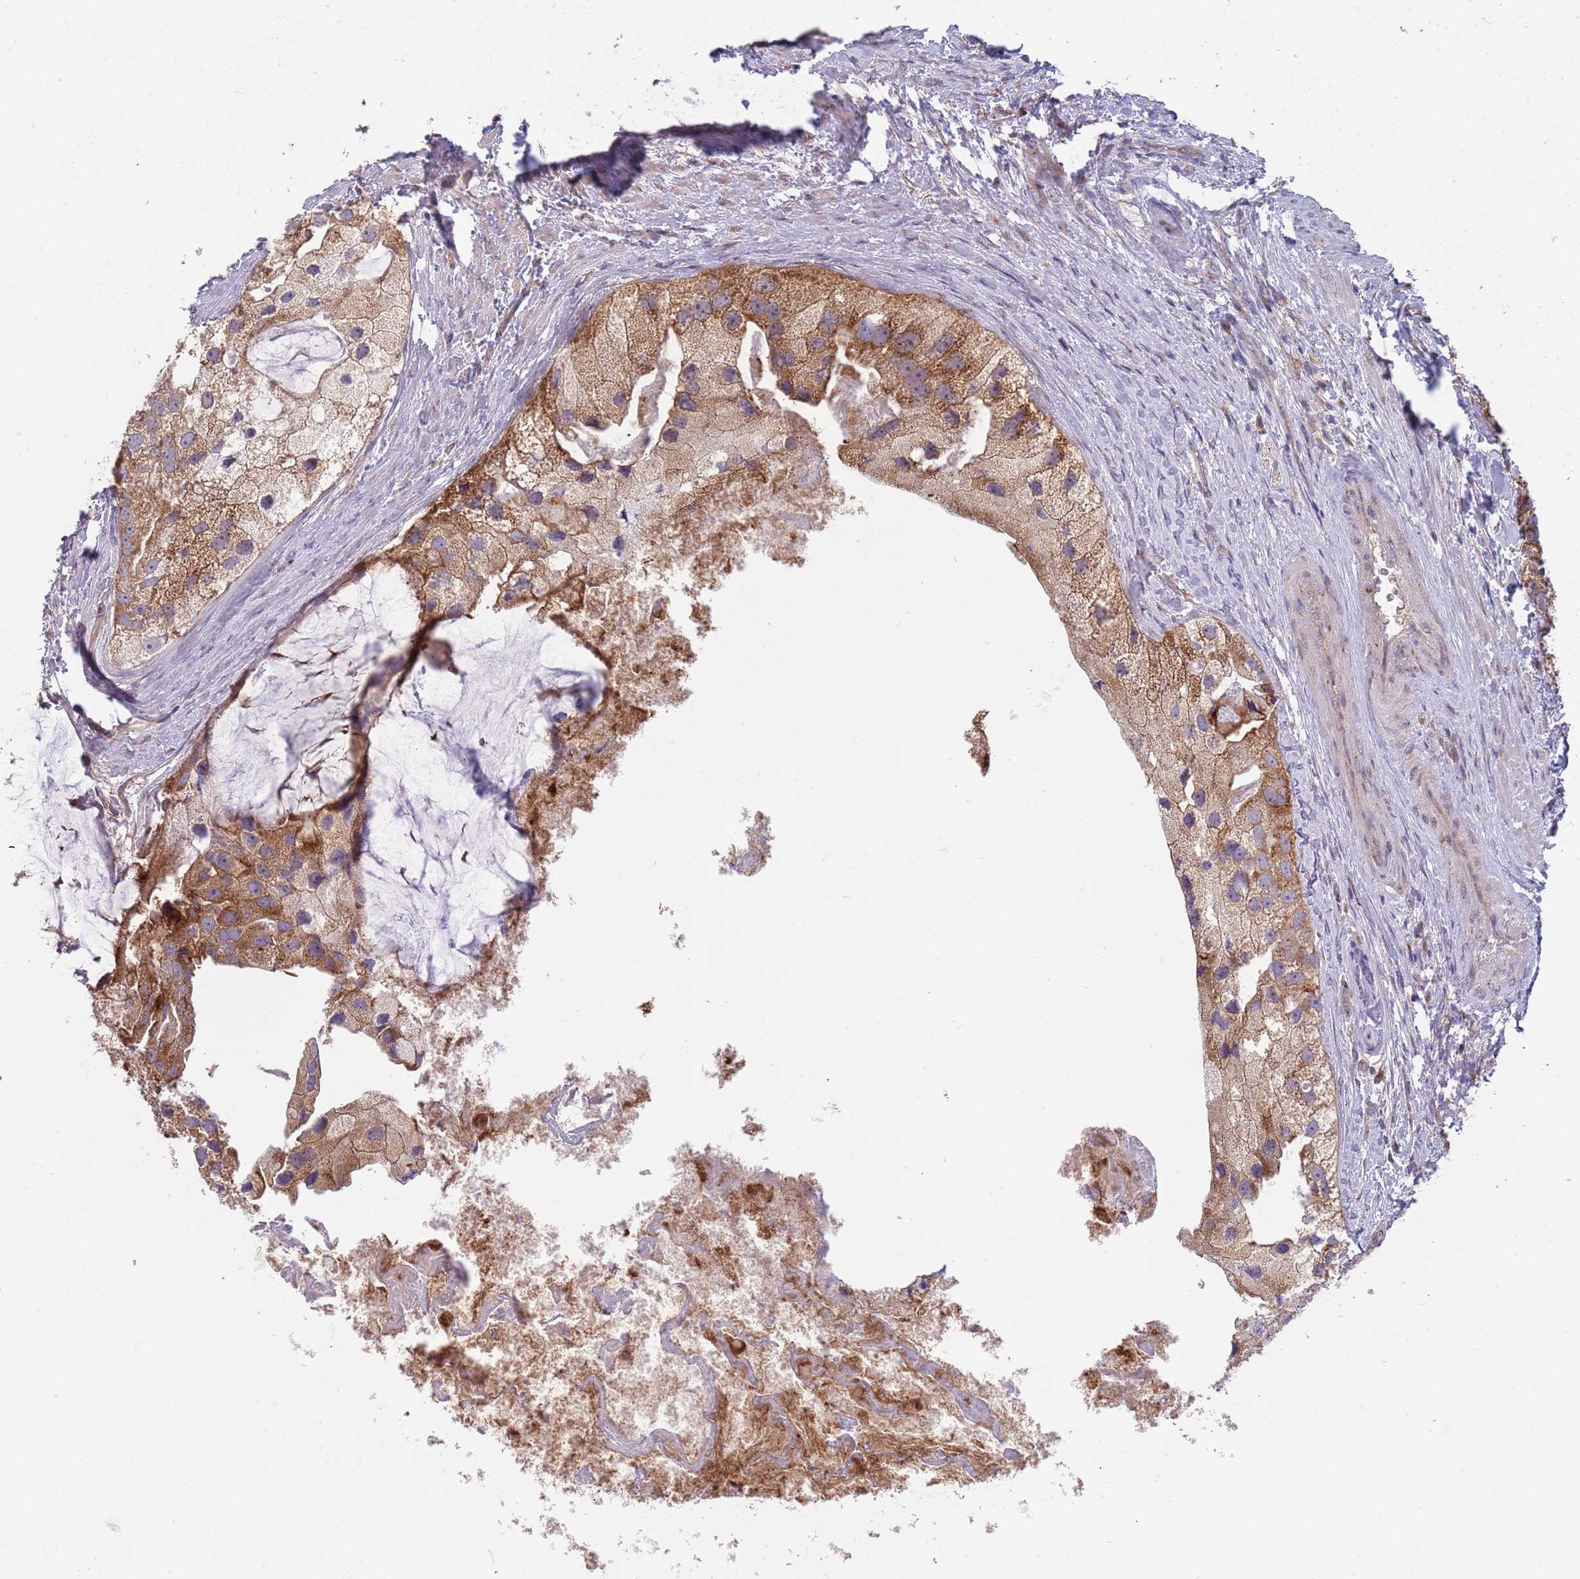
{"staining": {"intensity": "moderate", "quantity": ">75%", "location": "cytoplasmic/membranous"}, "tissue": "prostate cancer", "cell_type": "Tumor cells", "image_type": "cancer", "snomed": [{"axis": "morphology", "description": "Adenocarcinoma, High grade"}, {"axis": "topography", "description": "Prostate"}], "caption": "Moderate cytoplasmic/membranous positivity is seen in about >75% of tumor cells in prostate adenocarcinoma (high-grade).", "gene": "BTBD7", "patient": {"sex": "male", "age": 62}}